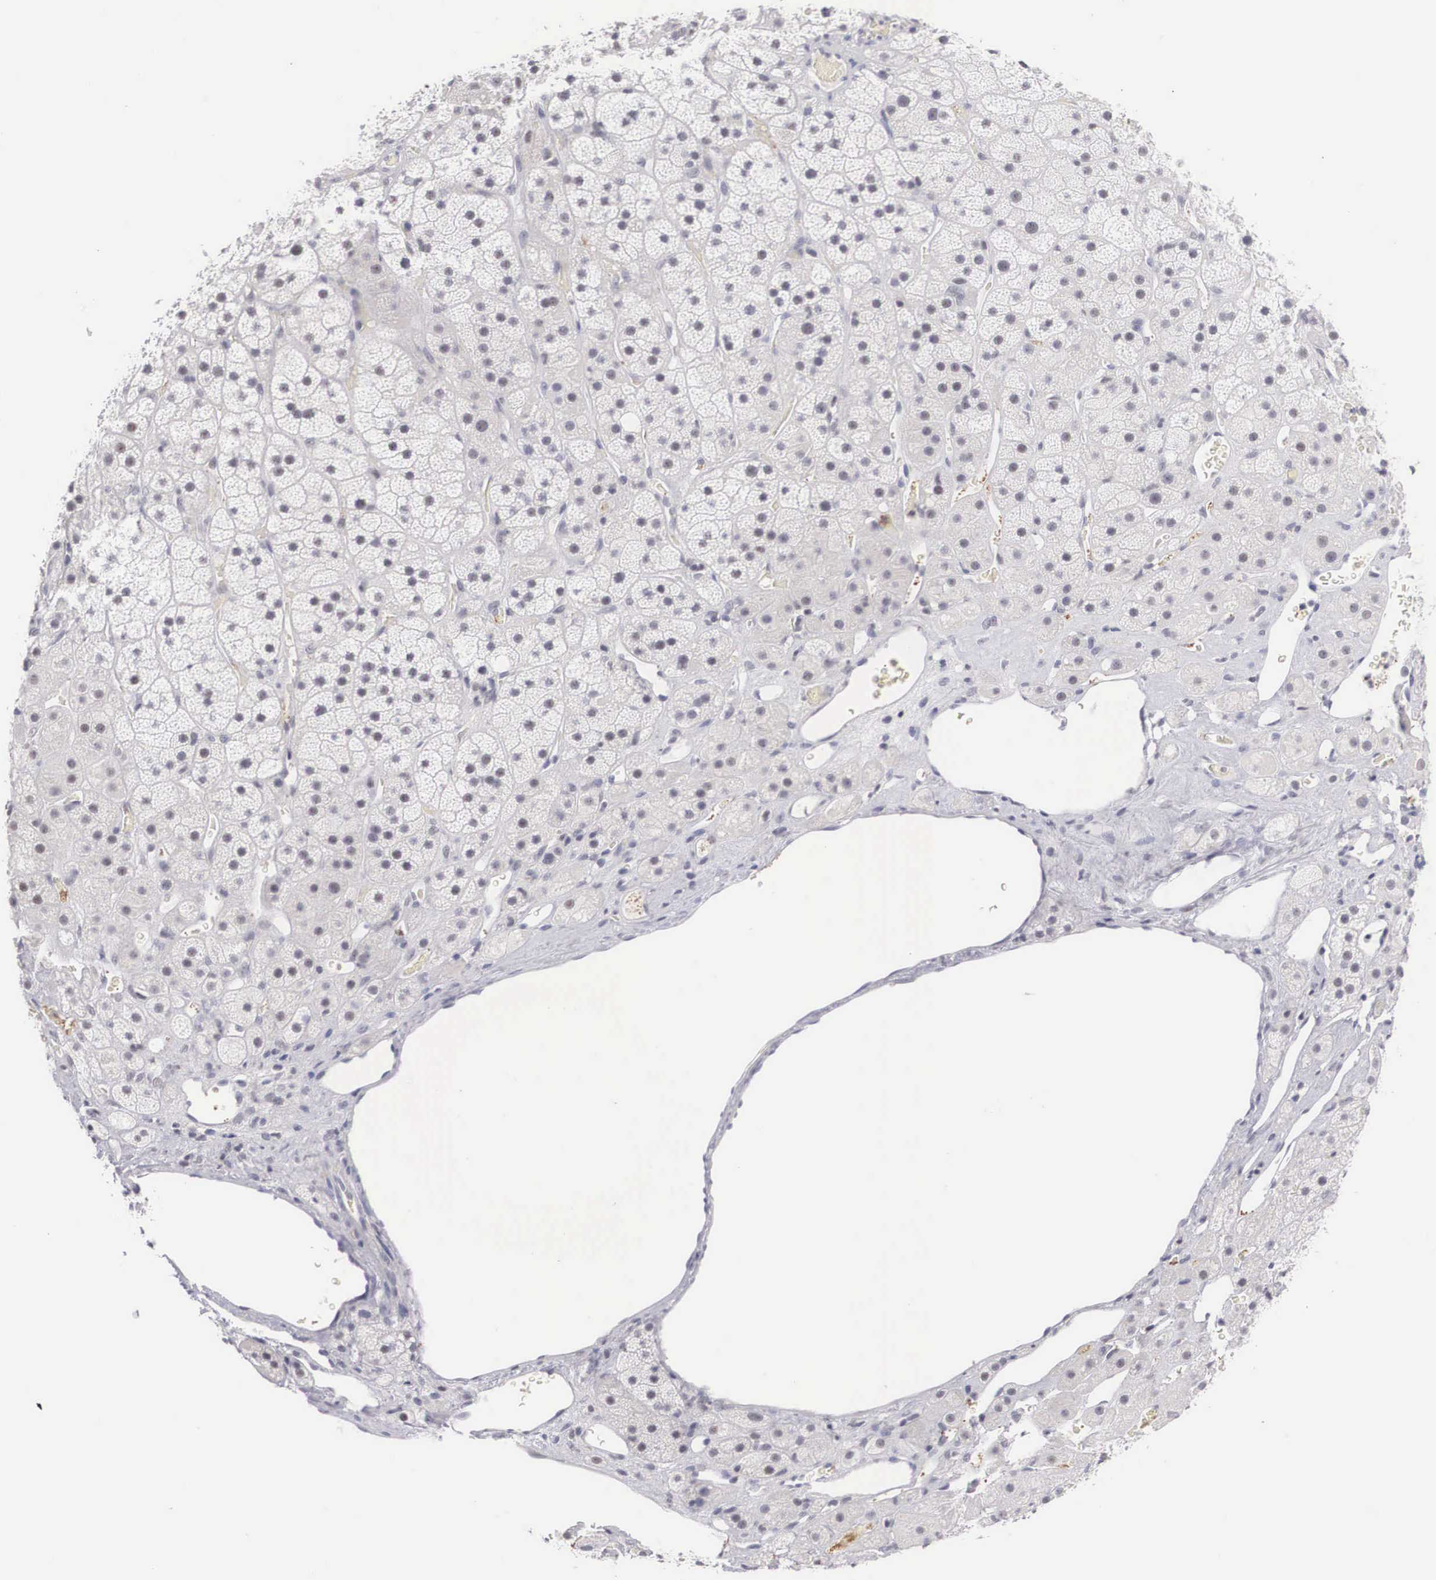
{"staining": {"intensity": "negative", "quantity": "none", "location": "none"}, "tissue": "adrenal gland", "cell_type": "Glandular cells", "image_type": "normal", "snomed": [{"axis": "morphology", "description": "Normal tissue, NOS"}, {"axis": "topography", "description": "Adrenal gland"}], "caption": "Human adrenal gland stained for a protein using immunohistochemistry (IHC) reveals no expression in glandular cells.", "gene": "FAM47A", "patient": {"sex": "male", "age": 57}}